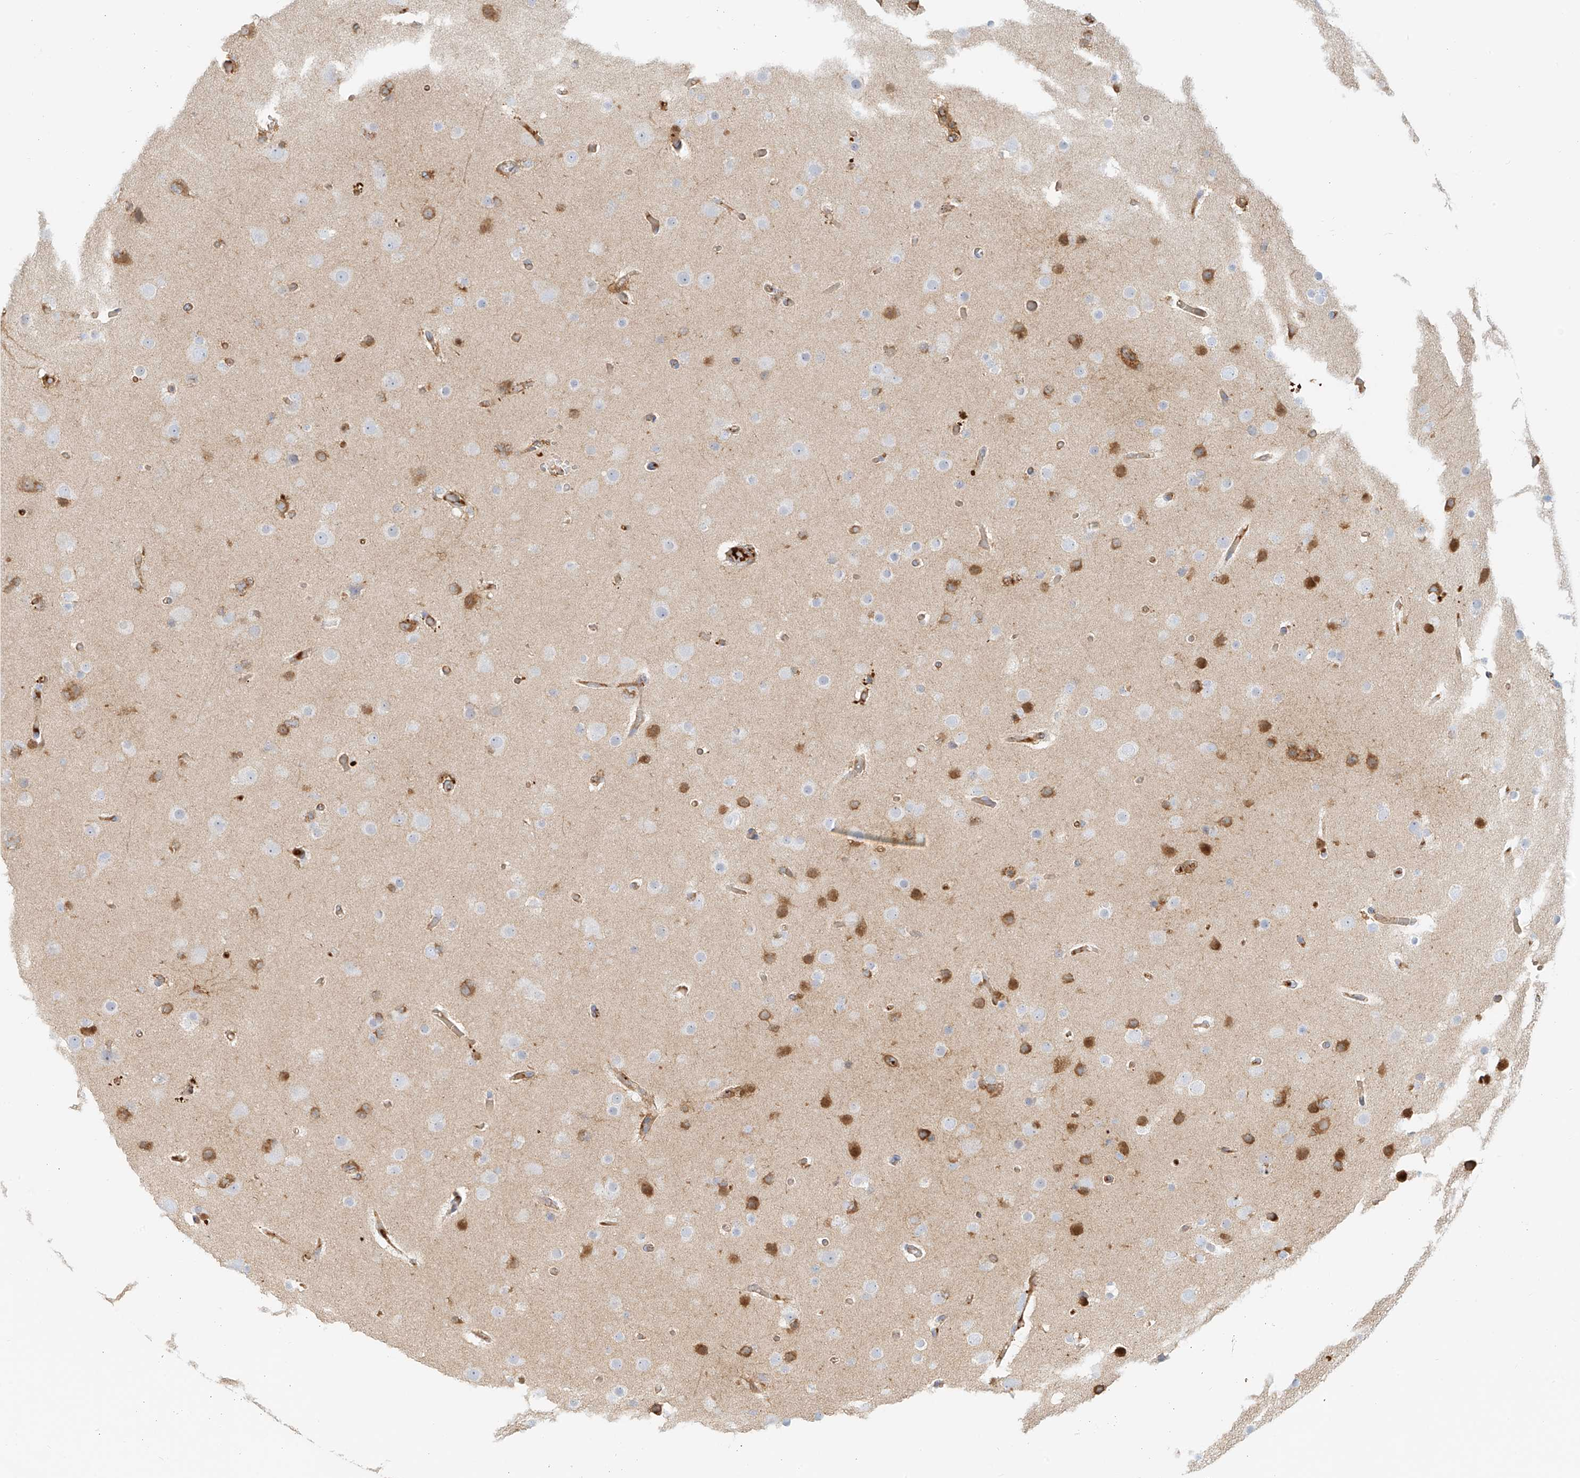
{"staining": {"intensity": "negative", "quantity": "none", "location": "none"}, "tissue": "glioma", "cell_type": "Tumor cells", "image_type": "cancer", "snomed": [{"axis": "morphology", "description": "Glioma, malignant, High grade"}, {"axis": "topography", "description": "Cerebral cortex"}], "caption": "High power microscopy histopathology image of an immunohistochemistry (IHC) photomicrograph of high-grade glioma (malignant), revealing no significant staining in tumor cells. (DAB (3,3'-diaminobenzidine) IHC visualized using brightfield microscopy, high magnification).", "gene": "OCSTAMP", "patient": {"sex": "female", "age": 36}}